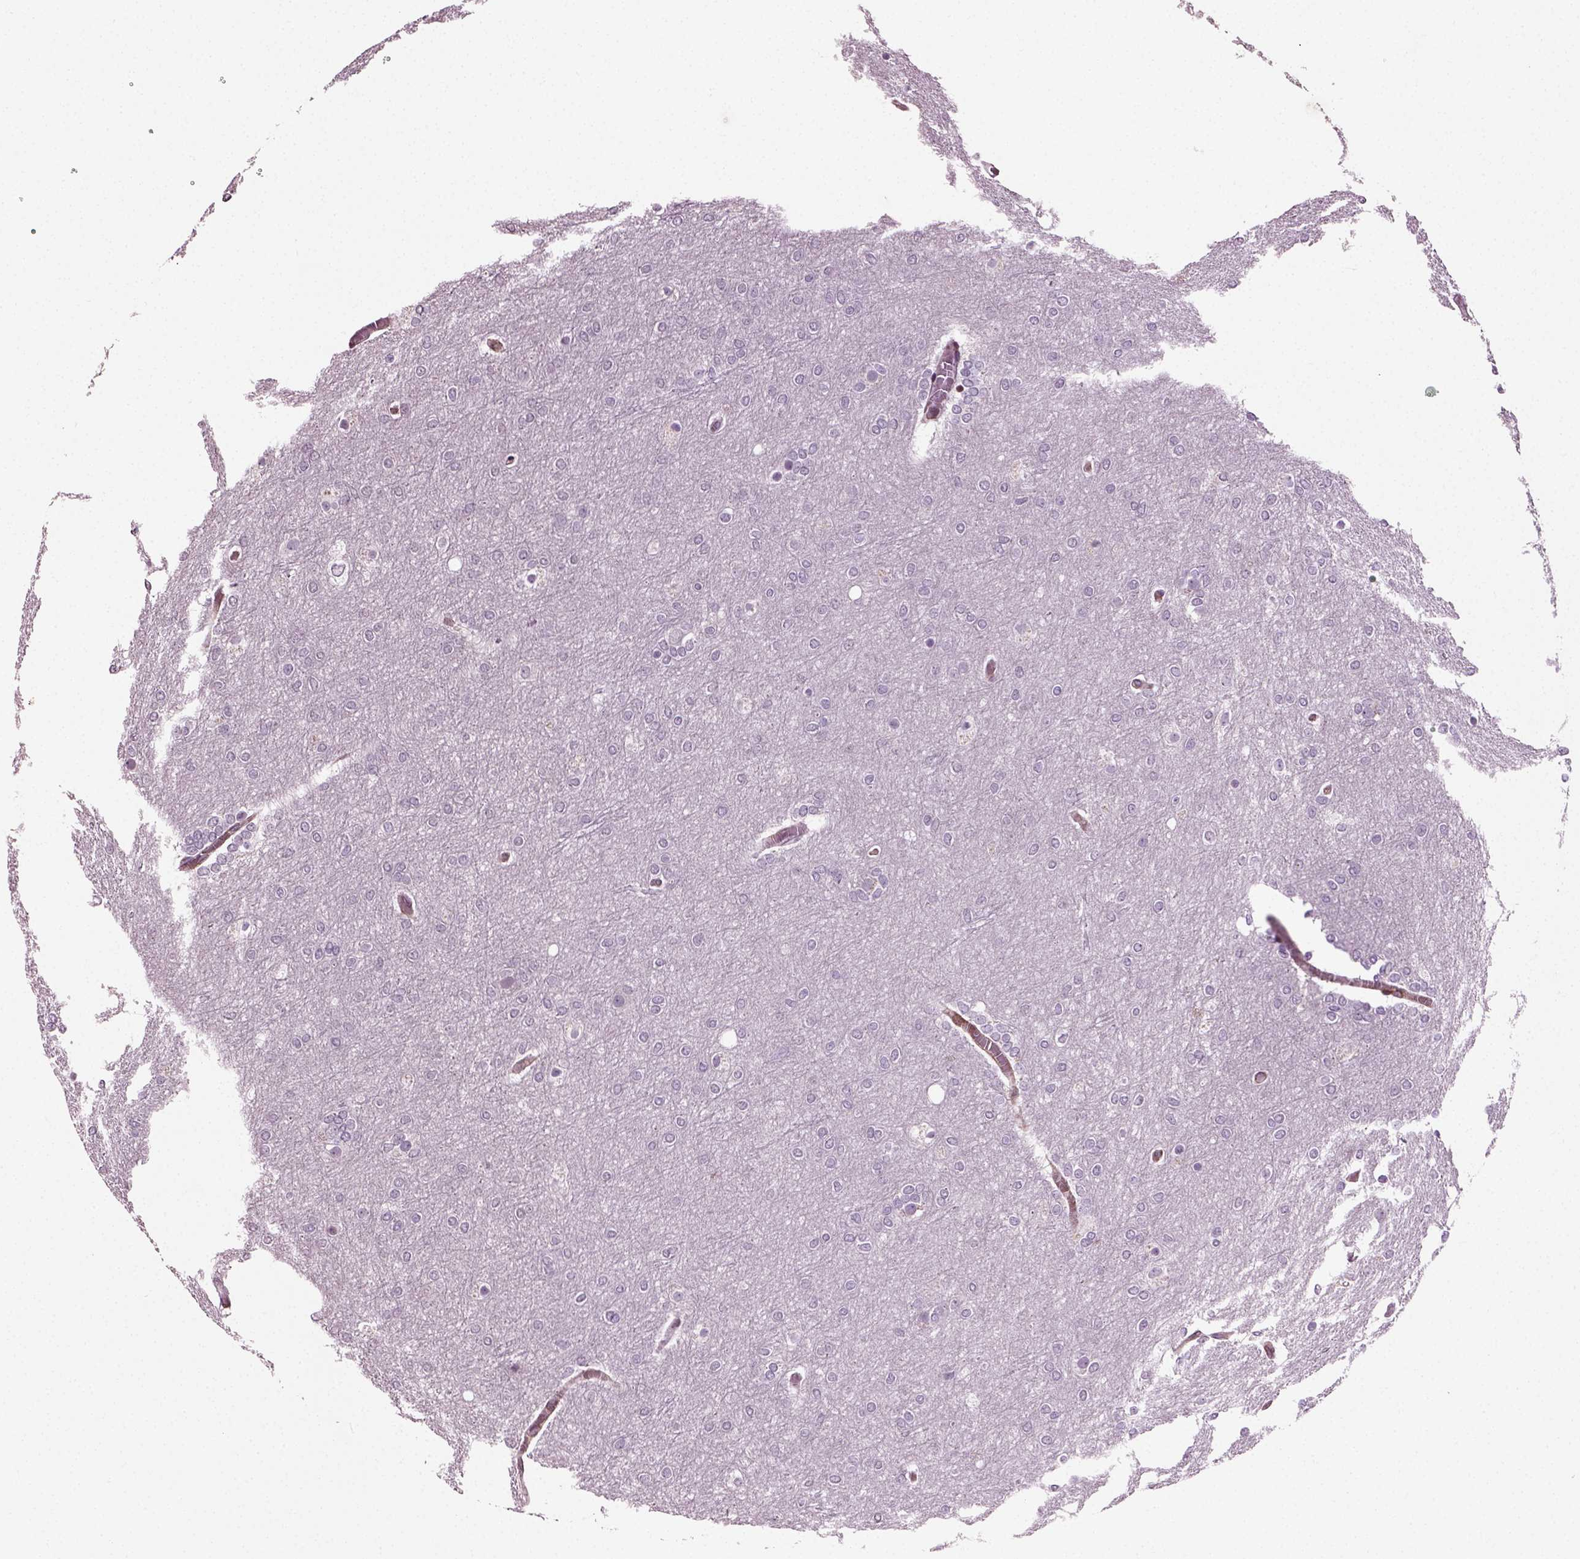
{"staining": {"intensity": "negative", "quantity": "none", "location": "none"}, "tissue": "glioma", "cell_type": "Tumor cells", "image_type": "cancer", "snomed": [{"axis": "morphology", "description": "Glioma, malignant, High grade"}, {"axis": "topography", "description": "Brain"}], "caption": "Tumor cells are negative for protein expression in human malignant high-grade glioma.", "gene": "HEYL", "patient": {"sex": "female", "age": 61}}